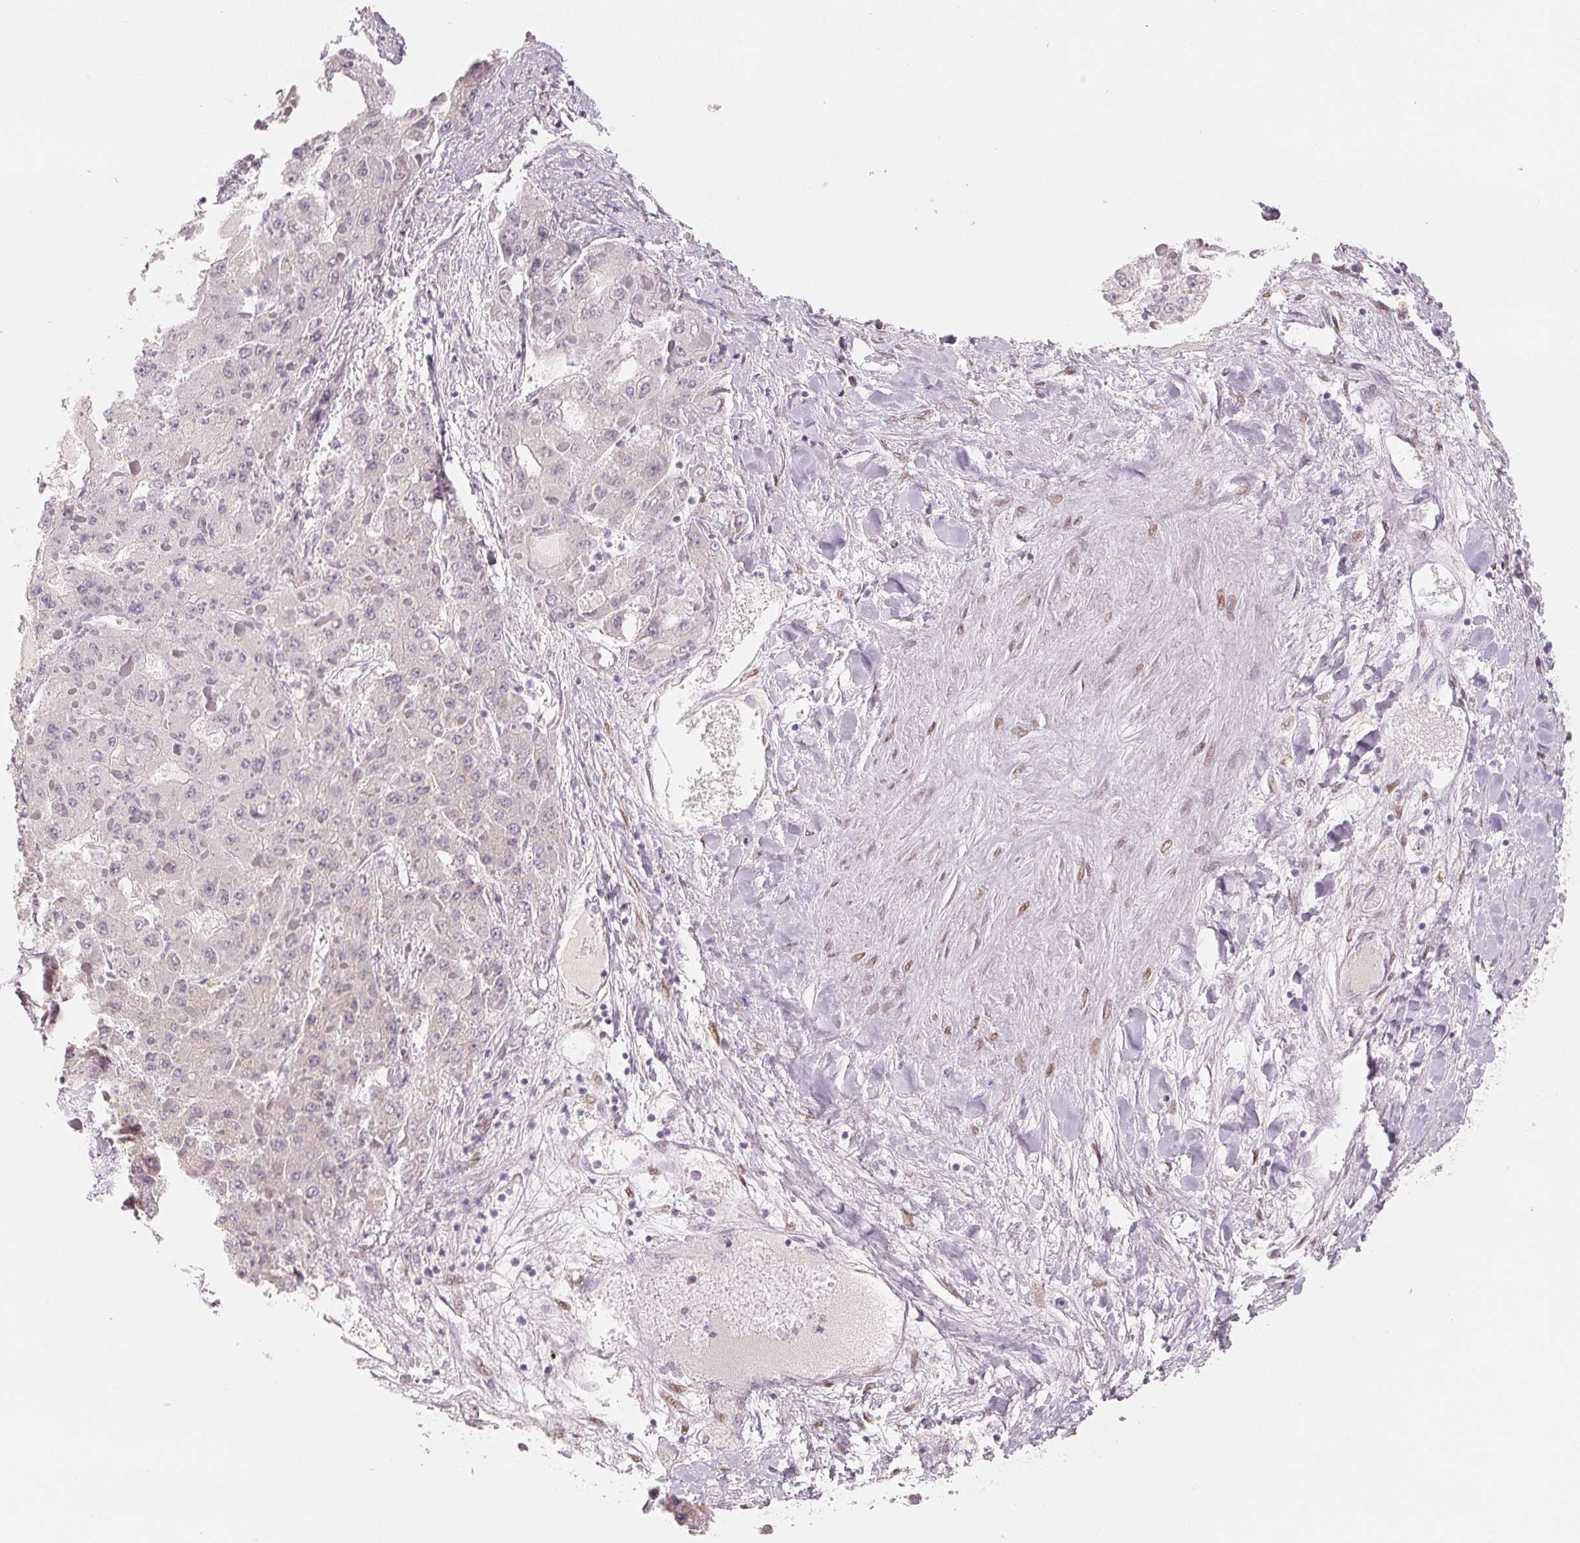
{"staining": {"intensity": "negative", "quantity": "none", "location": "none"}, "tissue": "liver cancer", "cell_type": "Tumor cells", "image_type": "cancer", "snomed": [{"axis": "morphology", "description": "Carcinoma, Hepatocellular, NOS"}, {"axis": "topography", "description": "Liver"}], "caption": "The image reveals no staining of tumor cells in liver cancer.", "gene": "SMARCD3", "patient": {"sex": "female", "age": 73}}